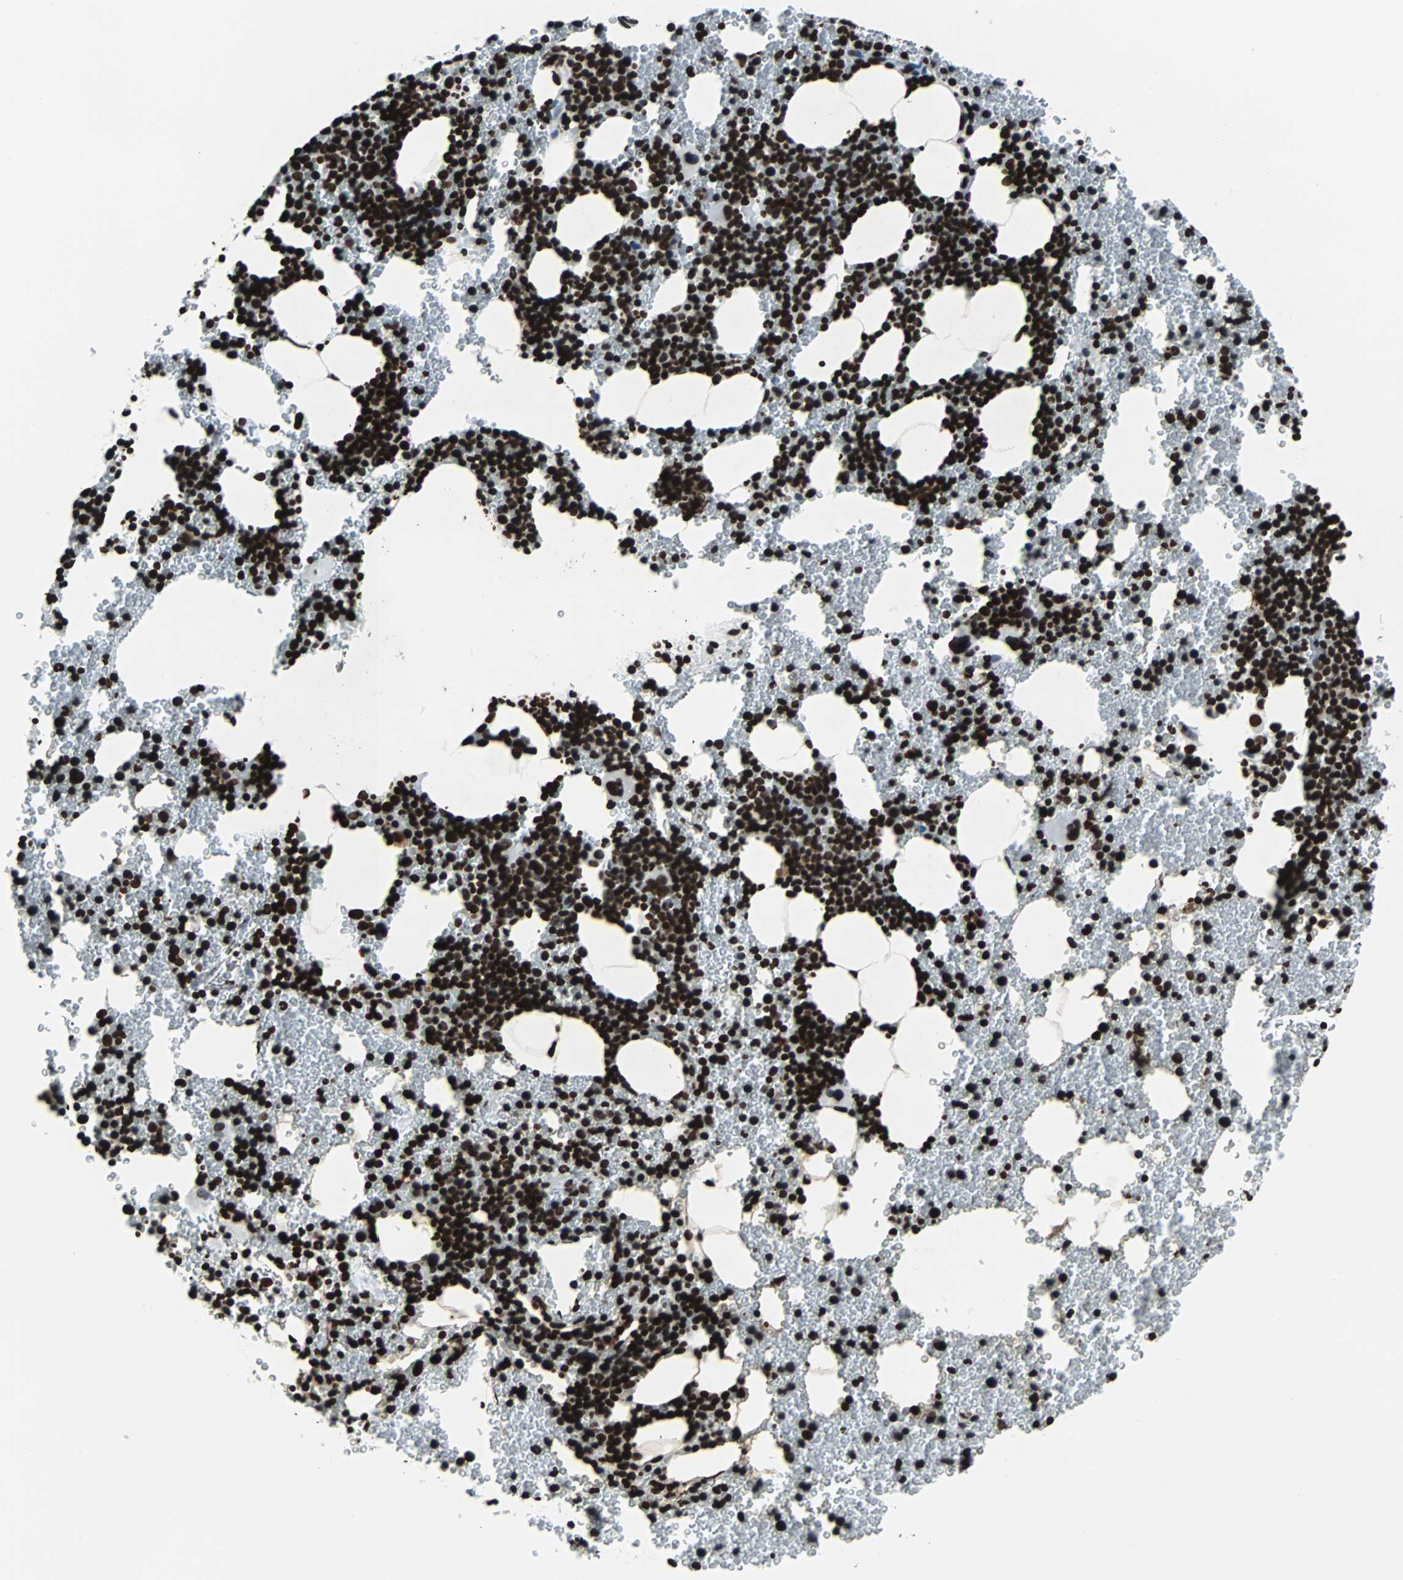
{"staining": {"intensity": "strong", "quantity": ">75%", "location": "nuclear"}, "tissue": "bone marrow", "cell_type": "Hematopoietic cells", "image_type": "normal", "snomed": [{"axis": "morphology", "description": "Normal tissue, NOS"}, {"axis": "morphology", "description": "Inflammation, NOS"}, {"axis": "topography", "description": "Bone marrow"}], "caption": "Protein expression analysis of normal human bone marrow reveals strong nuclear positivity in approximately >75% of hematopoietic cells. The protein of interest is stained brown, and the nuclei are stained in blue (DAB IHC with brightfield microscopy, high magnification).", "gene": "H2BC18", "patient": {"sex": "male", "age": 22}}